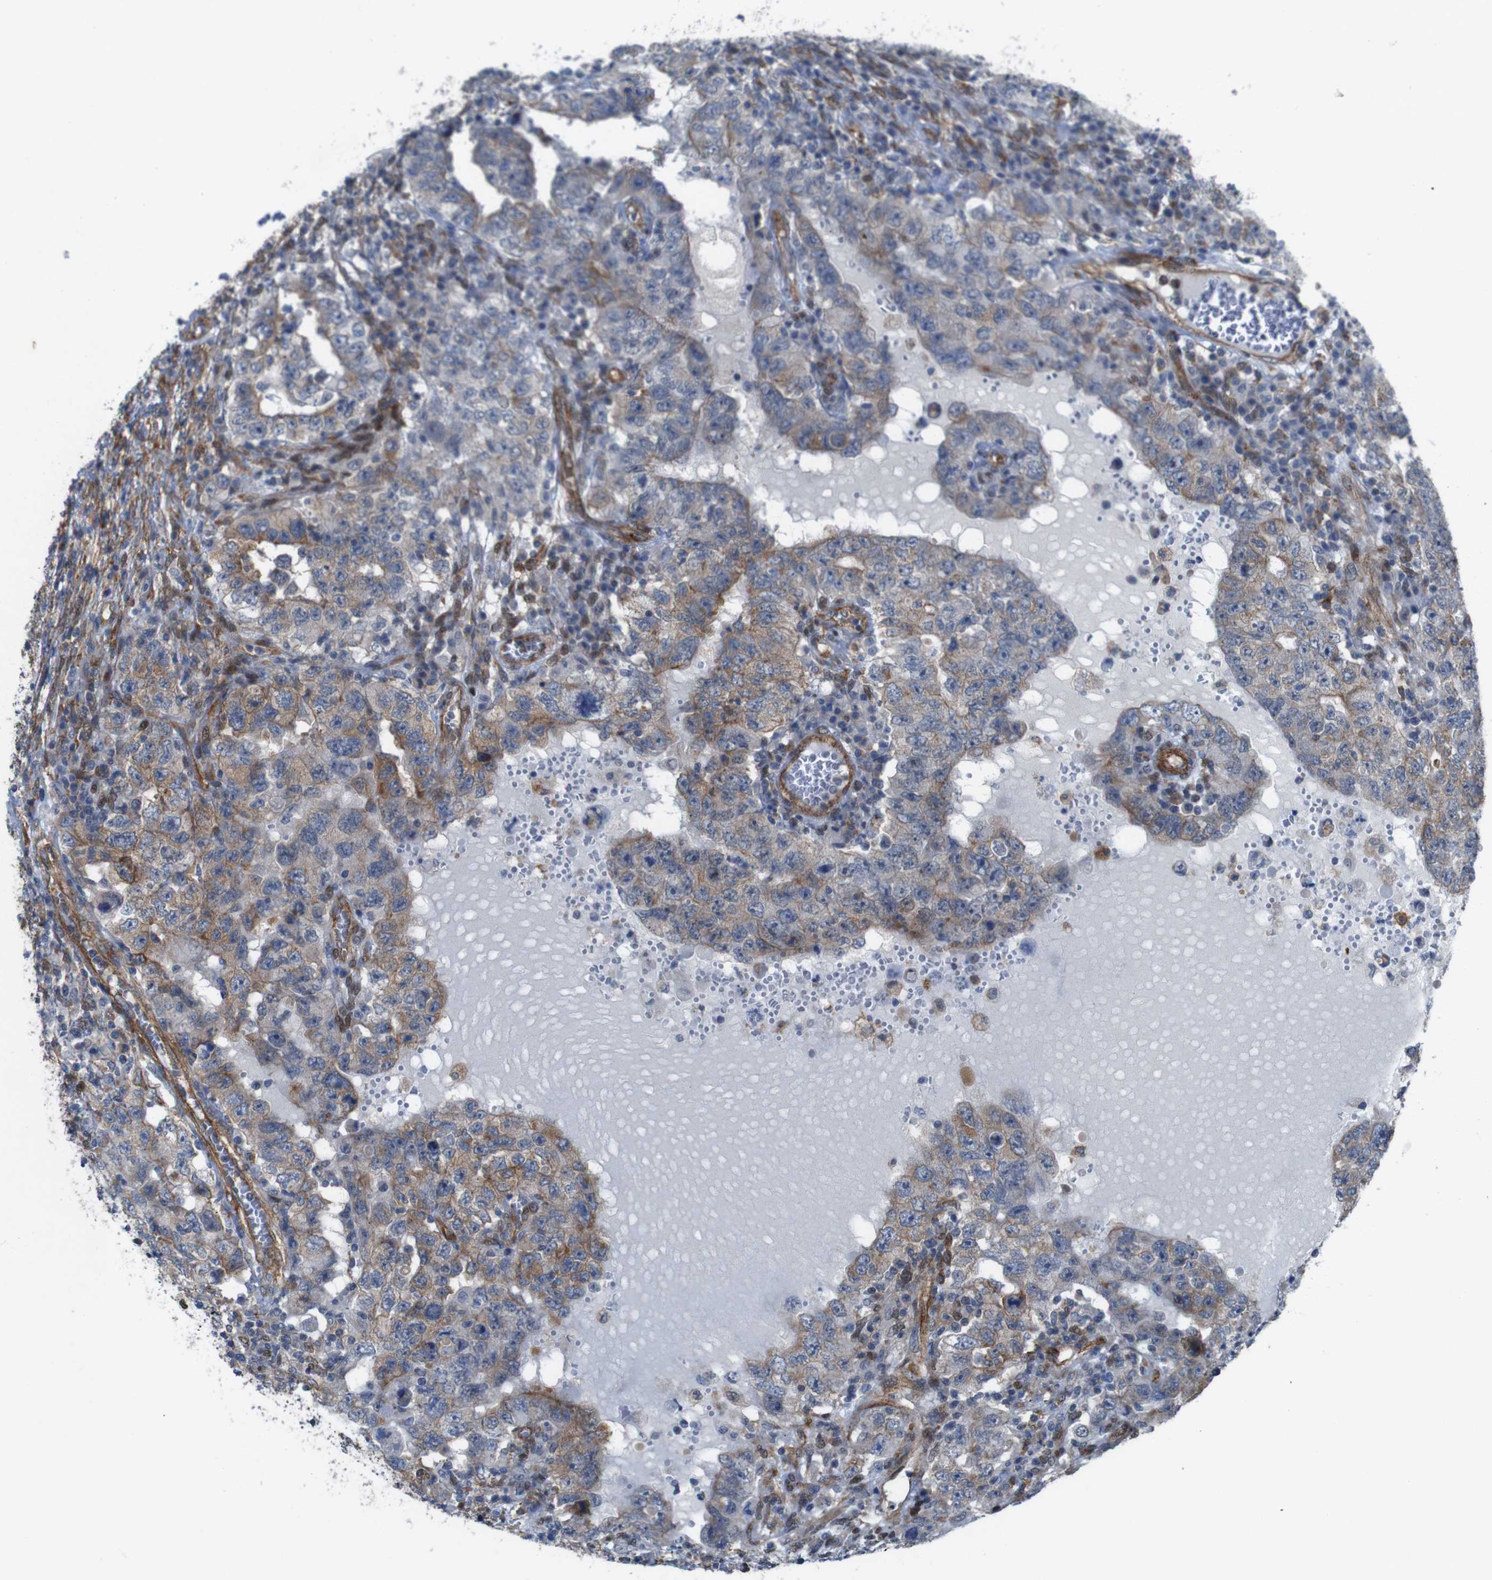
{"staining": {"intensity": "moderate", "quantity": ">75%", "location": "cytoplasmic/membranous"}, "tissue": "testis cancer", "cell_type": "Tumor cells", "image_type": "cancer", "snomed": [{"axis": "morphology", "description": "Carcinoma, Embryonal, NOS"}, {"axis": "topography", "description": "Testis"}], "caption": "An image of embryonal carcinoma (testis) stained for a protein reveals moderate cytoplasmic/membranous brown staining in tumor cells.", "gene": "PTGER4", "patient": {"sex": "male", "age": 26}}